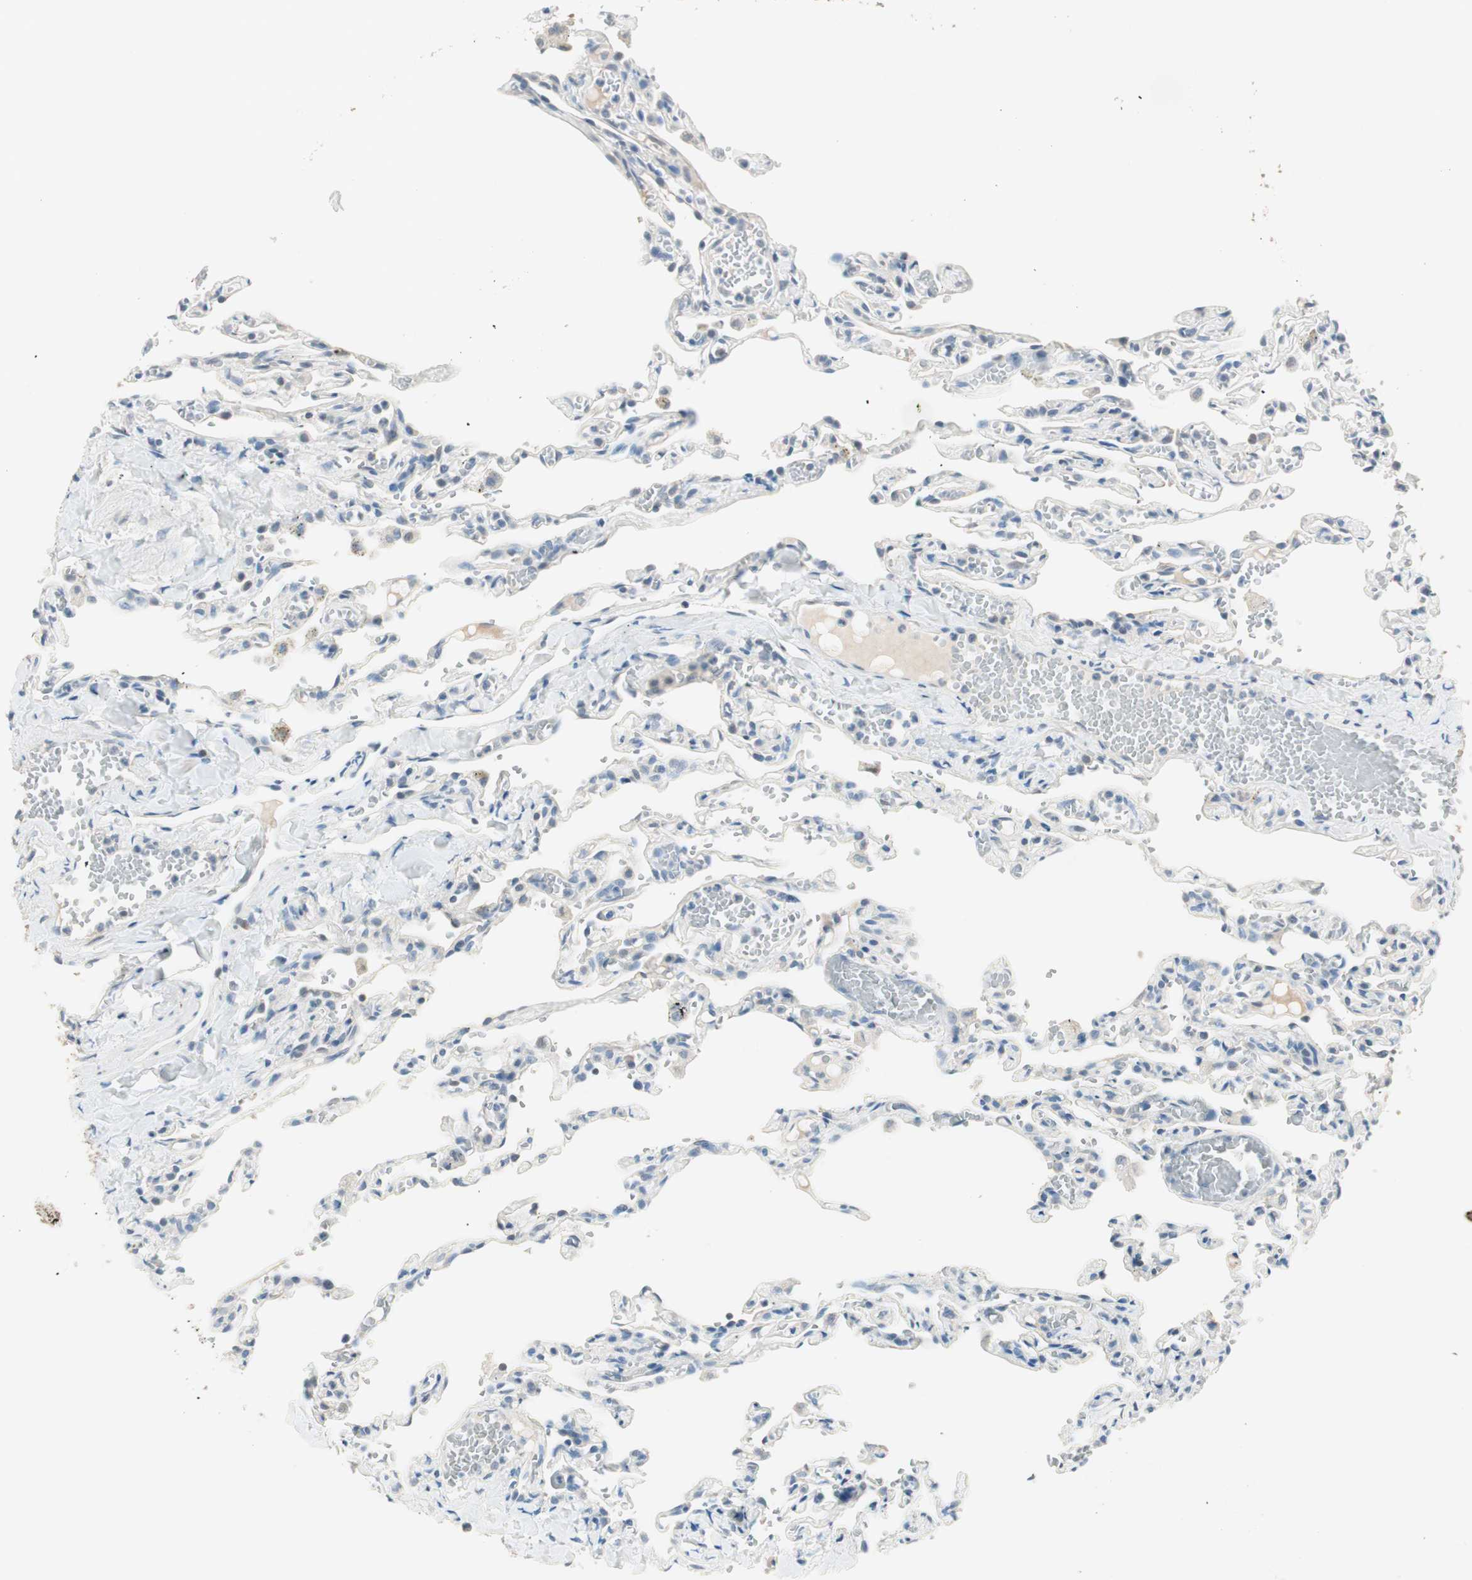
{"staining": {"intensity": "negative", "quantity": "none", "location": "none"}, "tissue": "lung", "cell_type": "Alveolar cells", "image_type": "normal", "snomed": [{"axis": "morphology", "description": "Normal tissue, NOS"}, {"axis": "topography", "description": "Lung"}], "caption": "A histopathology image of human lung is negative for staining in alveolar cells. The staining was performed using DAB to visualize the protein expression in brown, while the nuclei were stained in blue with hematoxylin (Magnification: 20x).", "gene": "GNAO1", "patient": {"sex": "male", "age": 21}}